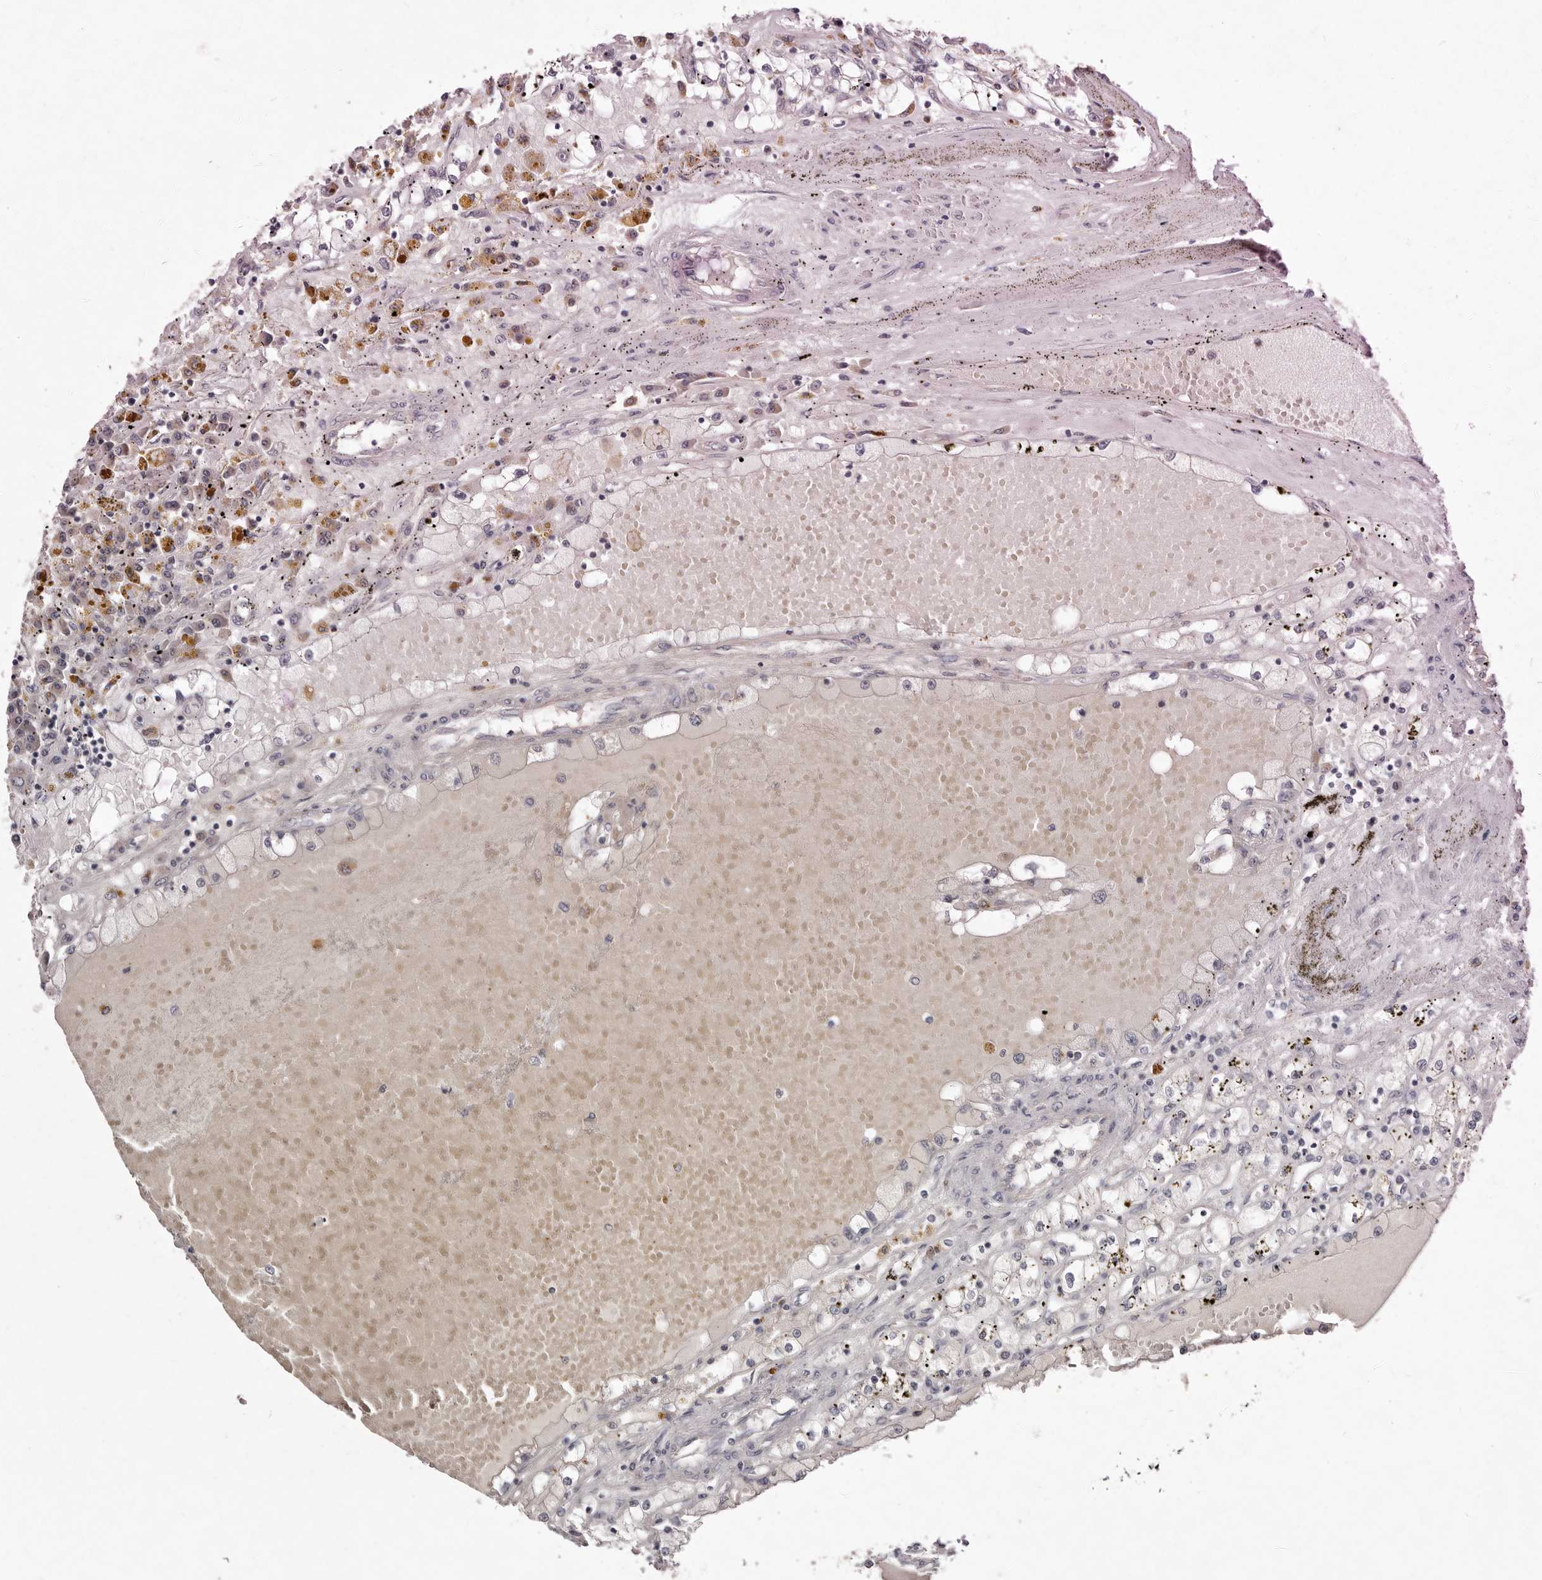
{"staining": {"intensity": "negative", "quantity": "none", "location": "none"}, "tissue": "renal cancer", "cell_type": "Tumor cells", "image_type": "cancer", "snomed": [{"axis": "morphology", "description": "Adenocarcinoma, NOS"}, {"axis": "topography", "description": "Kidney"}], "caption": "This is an immunohistochemistry photomicrograph of human renal adenocarcinoma. There is no positivity in tumor cells.", "gene": "GARNL3", "patient": {"sex": "male", "age": 56}}